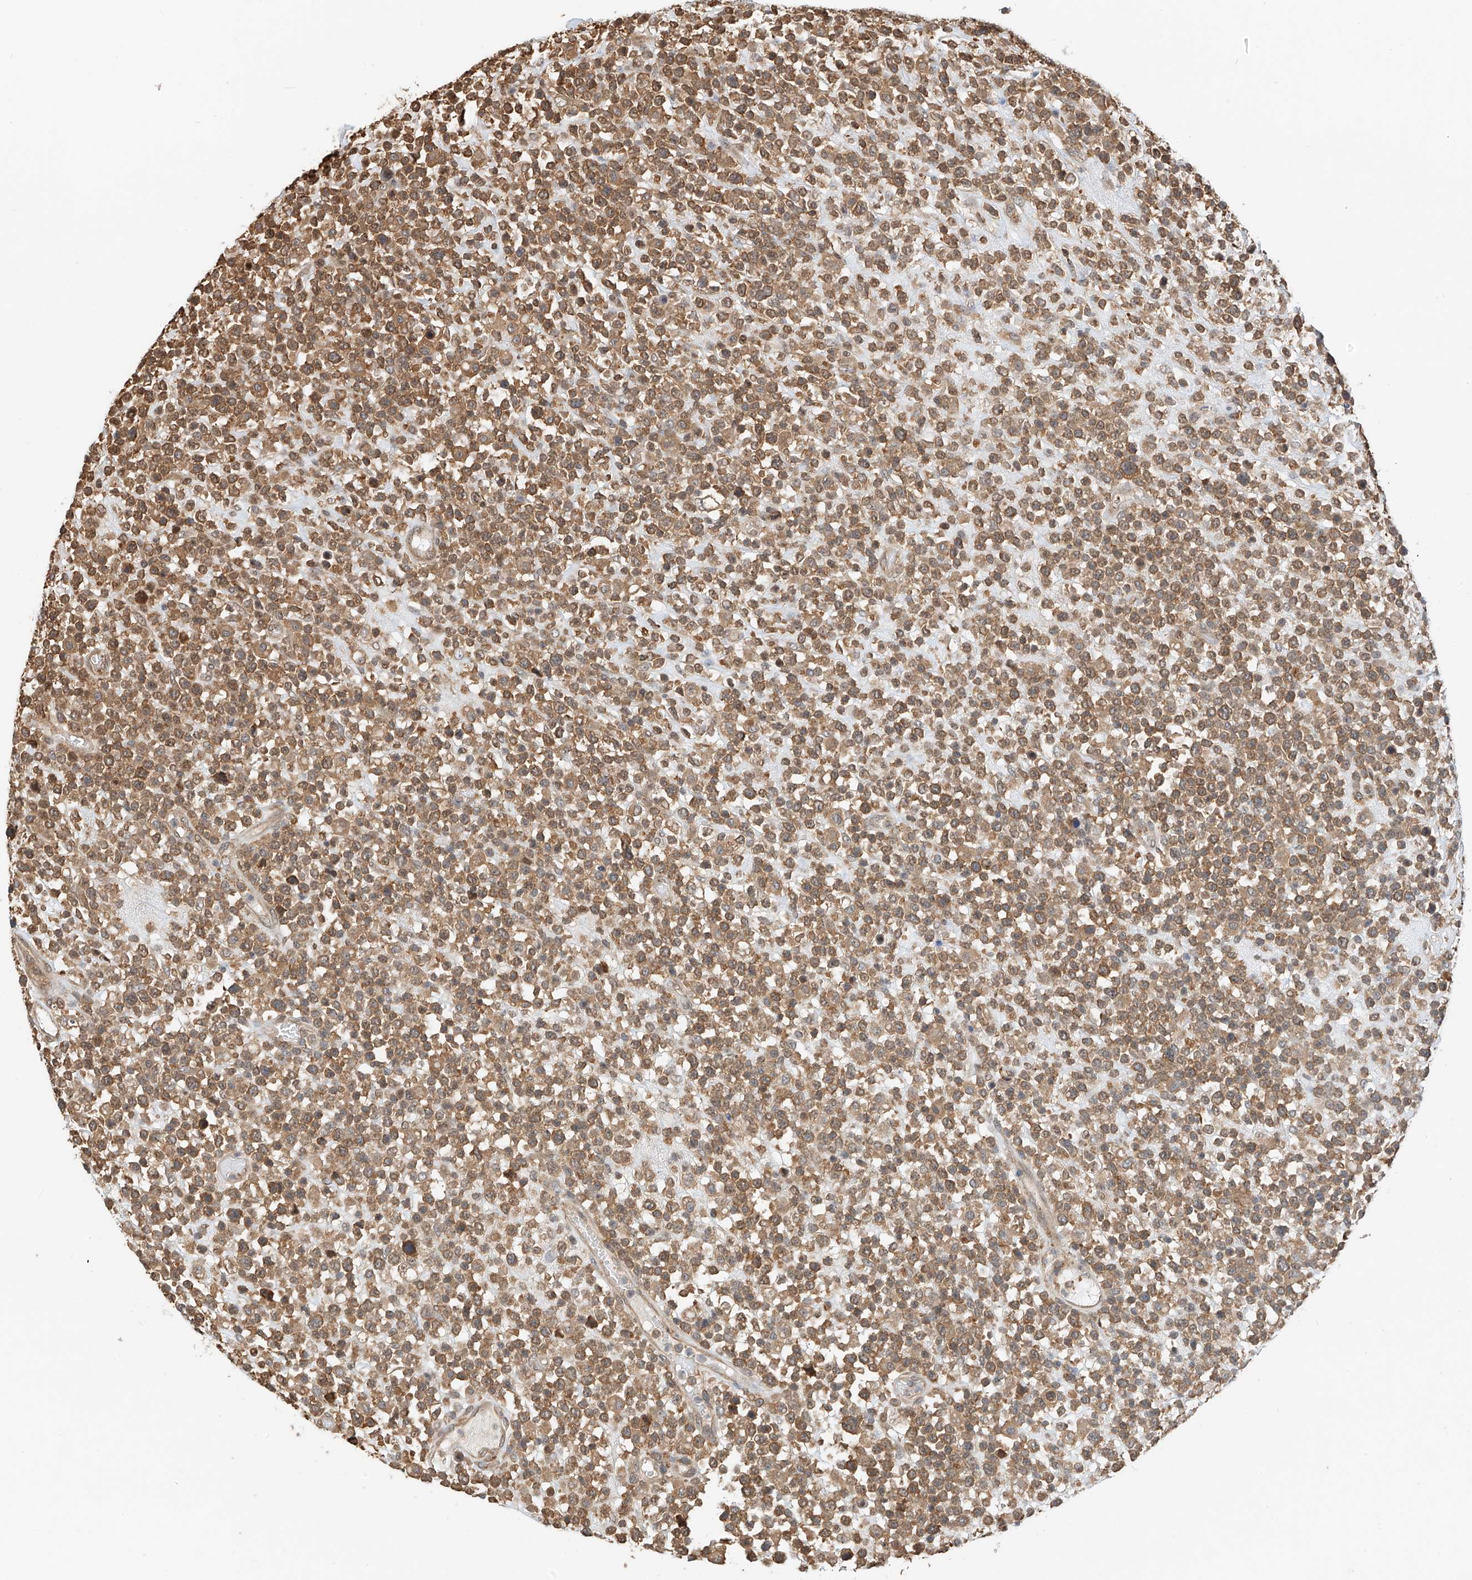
{"staining": {"intensity": "moderate", "quantity": ">75%", "location": "cytoplasmic/membranous"}, "tissue": "lymphoma", "cell_type": "Tumor cells", "image_type": "cancer", "snomed": [{"axis": "morphology", "description": "Malignant lymphoma, non-Hodgkin's type, High grade"}, {"axis": "topography", "description": "Colon"}], "caption": "Protein staining of lymphoma tissue demonstrates moderate cytoplasmic/membranous staining in approximately >75% of tumor cells.", "gene": "PPA2", "patient": {"sex": "female", "age": 53}}